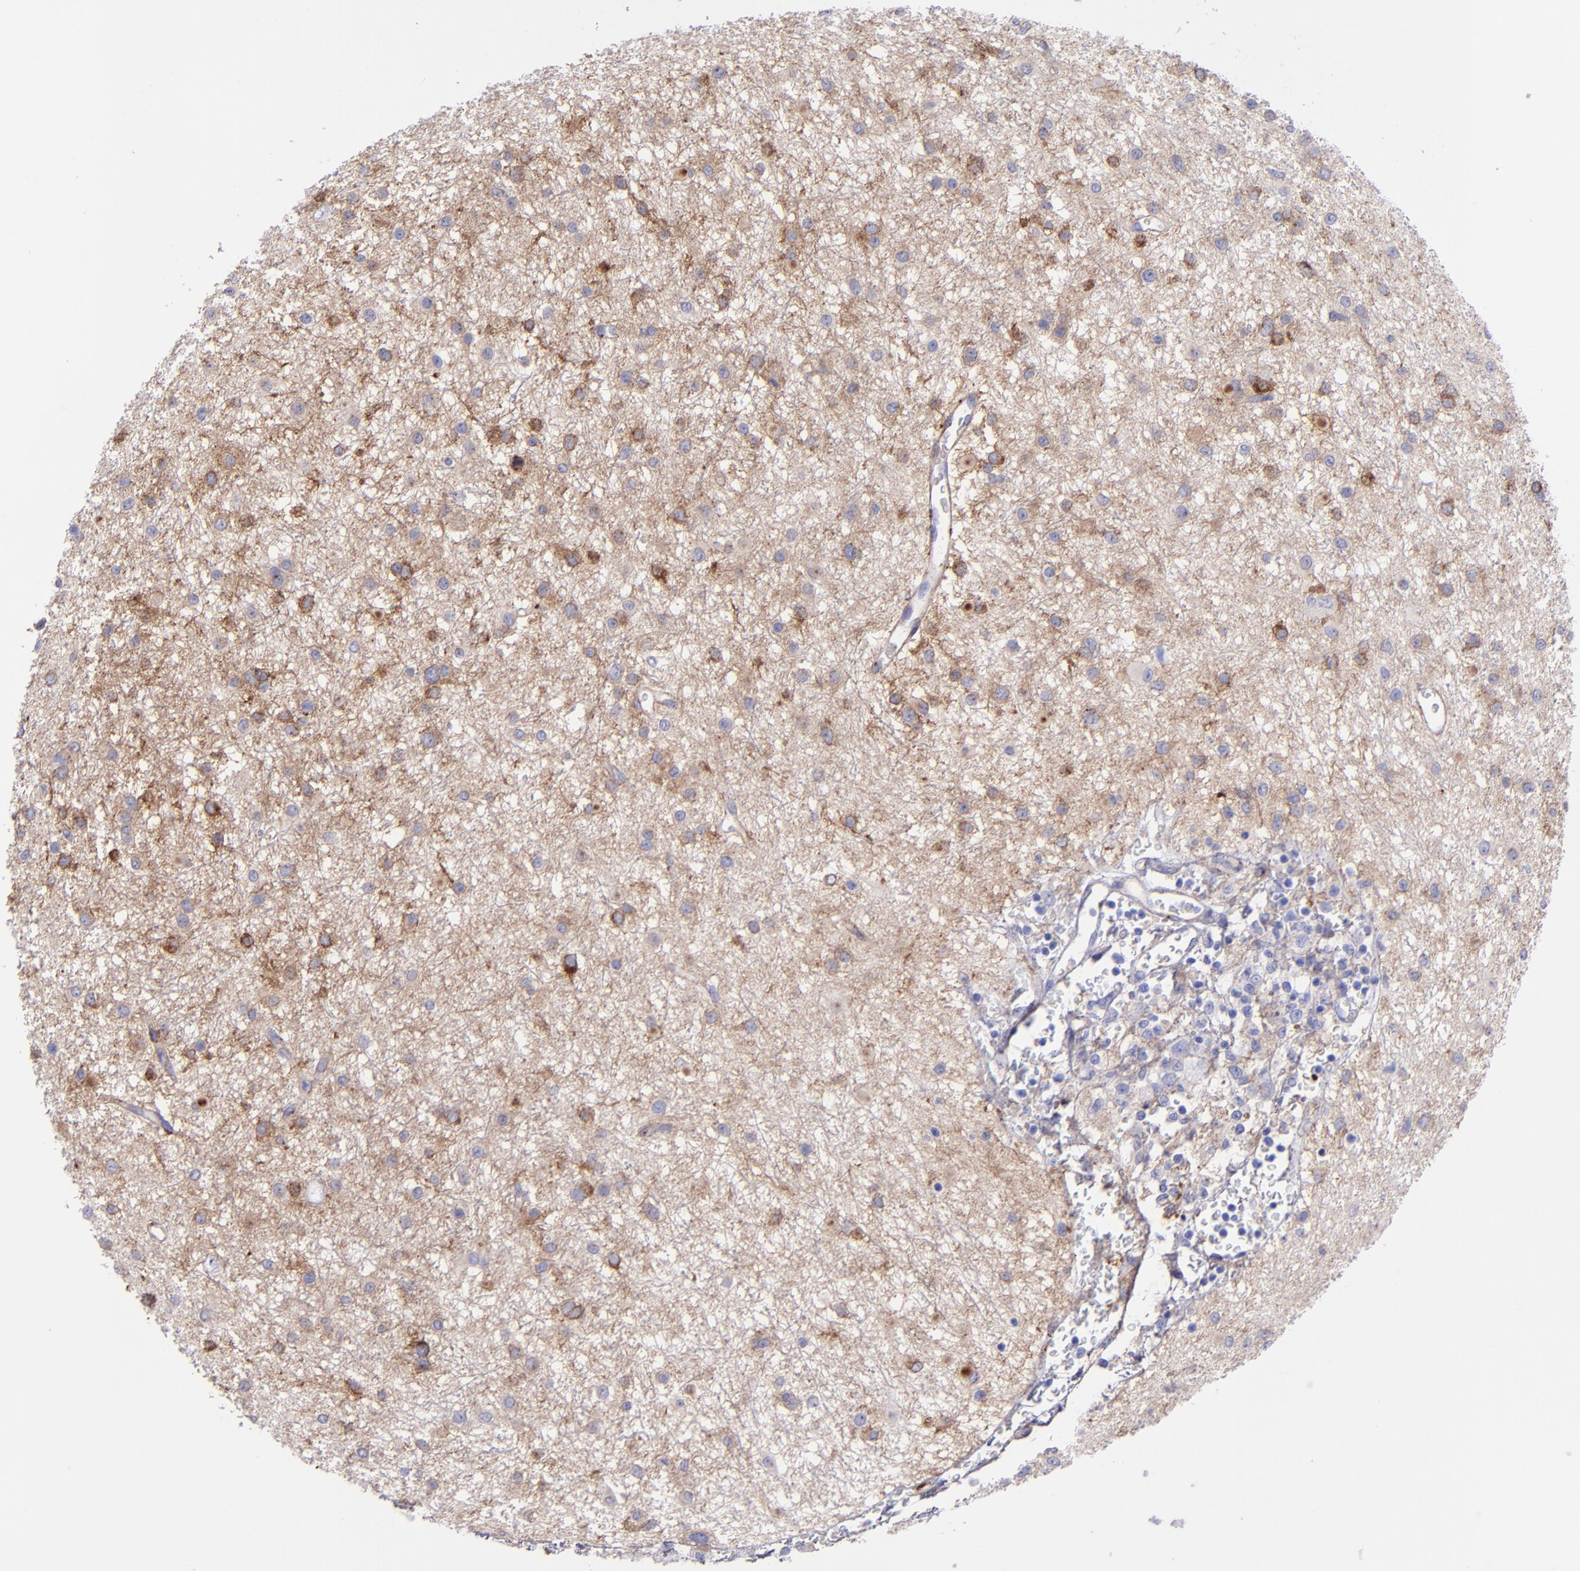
{"staining": {"intensity": "moderate", "quantity": ">75%", "location": "cytoplasmic/membranous"}, "tissue": "glioma", "cell_type": "Tumor cells", "image_type": "cancer", "snomed": [{"axis": "morphology", "description": "Glioma, malignant, Low grade"}, {"axis": "topography", "description": "Brain"}], "caption": "DAB immunohistochemical staining of glioma demonstrates moderate cytoplasmic/membranous protein expression in about >75% of tumor cells. The protein is shown in brown color, while the nuclei are stained blue.", "gene": "ITGAV", "patient": {"sex": "female", "age": 36}}